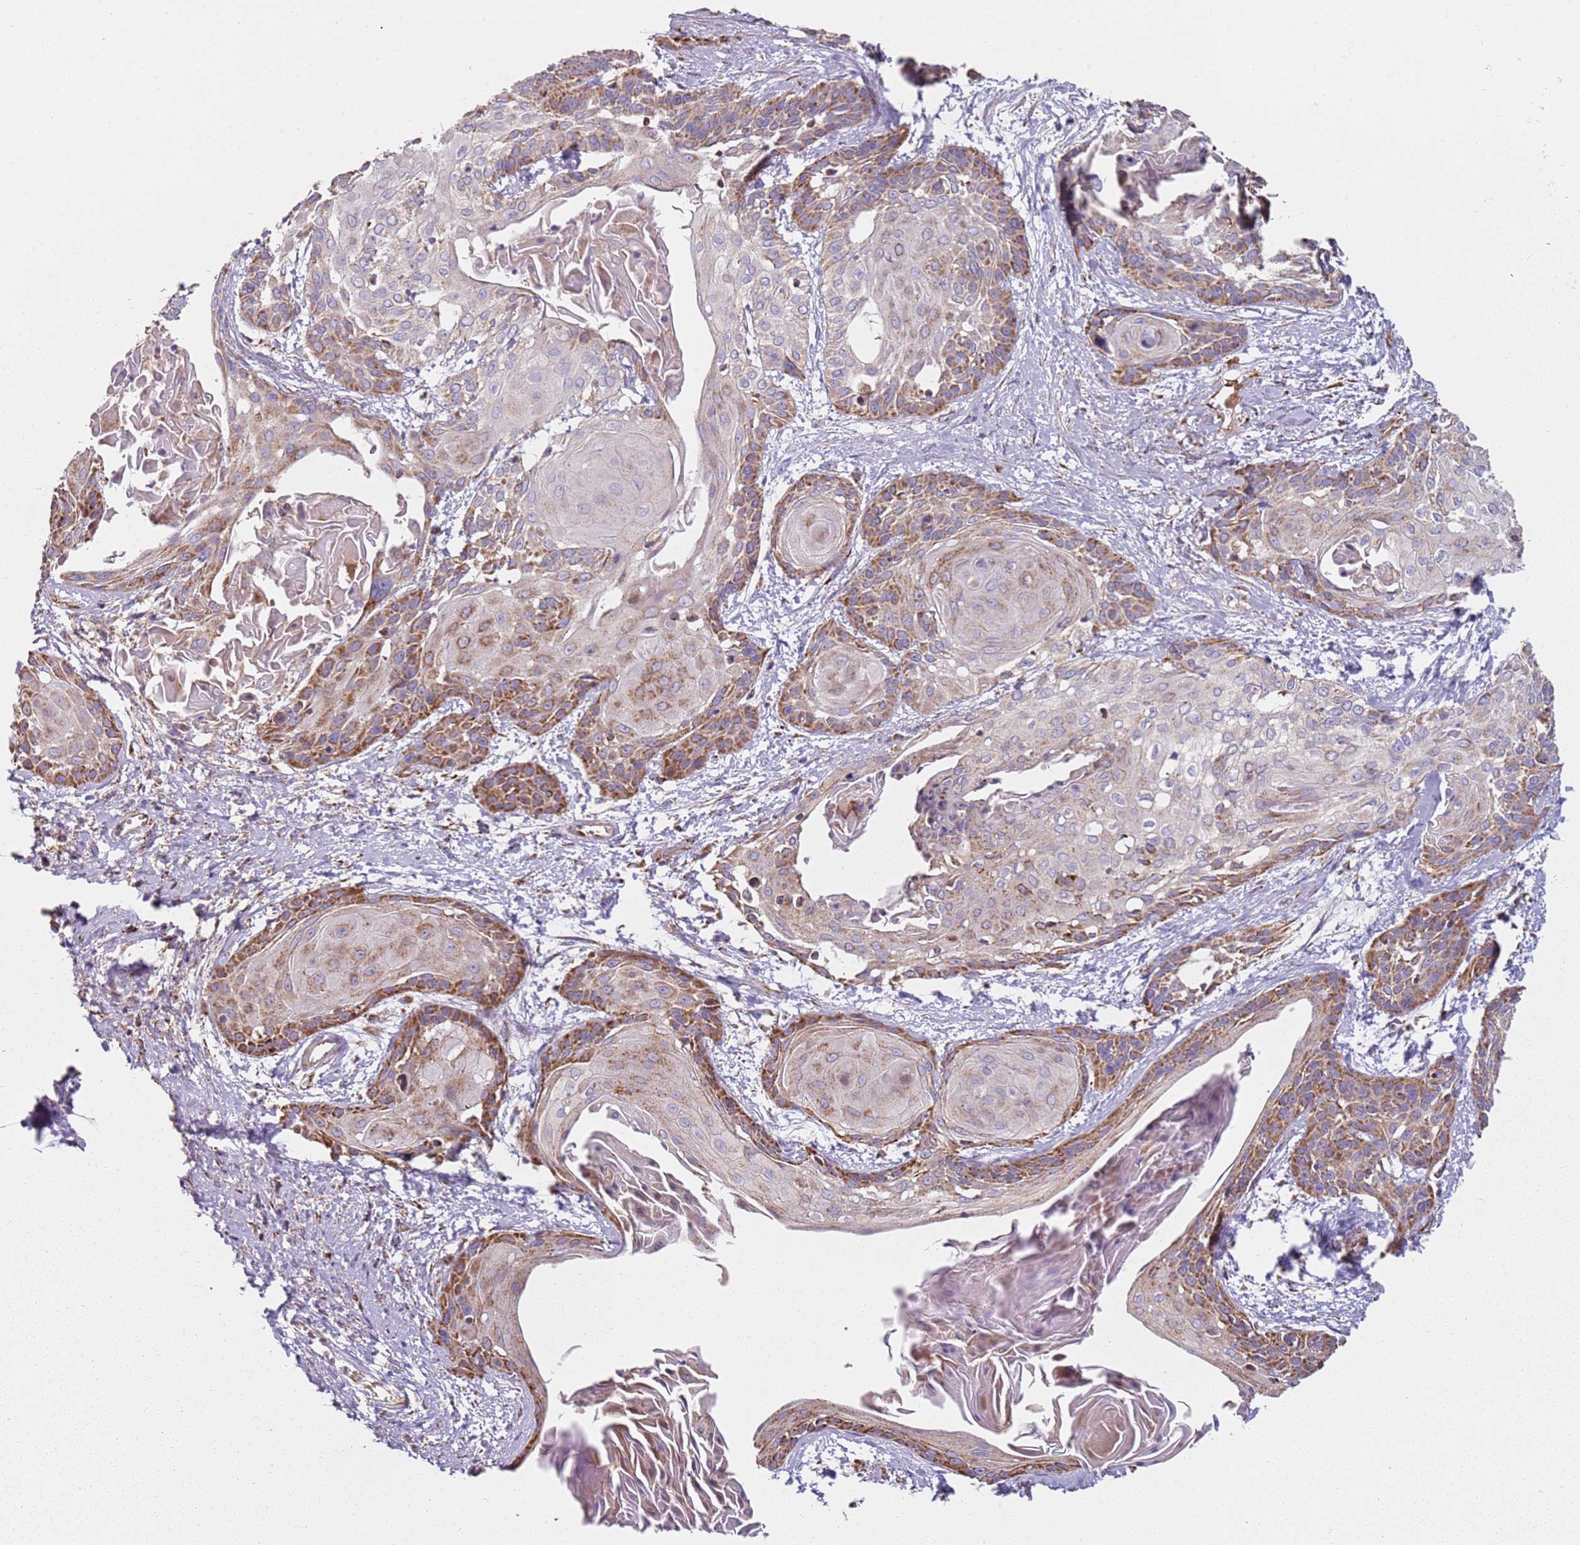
{"staining": {"intensity": "moderate", "quantity": "25%-75%", "location": "cytoplasmic/membranous"}, "tissue": "cervical cancer", "cell_type": "Tumor cells", "image_type": "cancer", "snomed": [{"axis": "morphology", "description": "Squamous cell carcinoma, NOS"}, {"axis": "topography", "description": "Cervix"}], "caption": "Squamous cell carcinoma (cervical) was stained to show a protein in brown. There is medium levels of moderate cytoplasmic/membranous positivity in about 25%-75% of tumor cells. (DAB IHC with brightfield microscopy, high magnification).", "gene": "ALS2", "patient": {"sex": "female", "age": 57}}